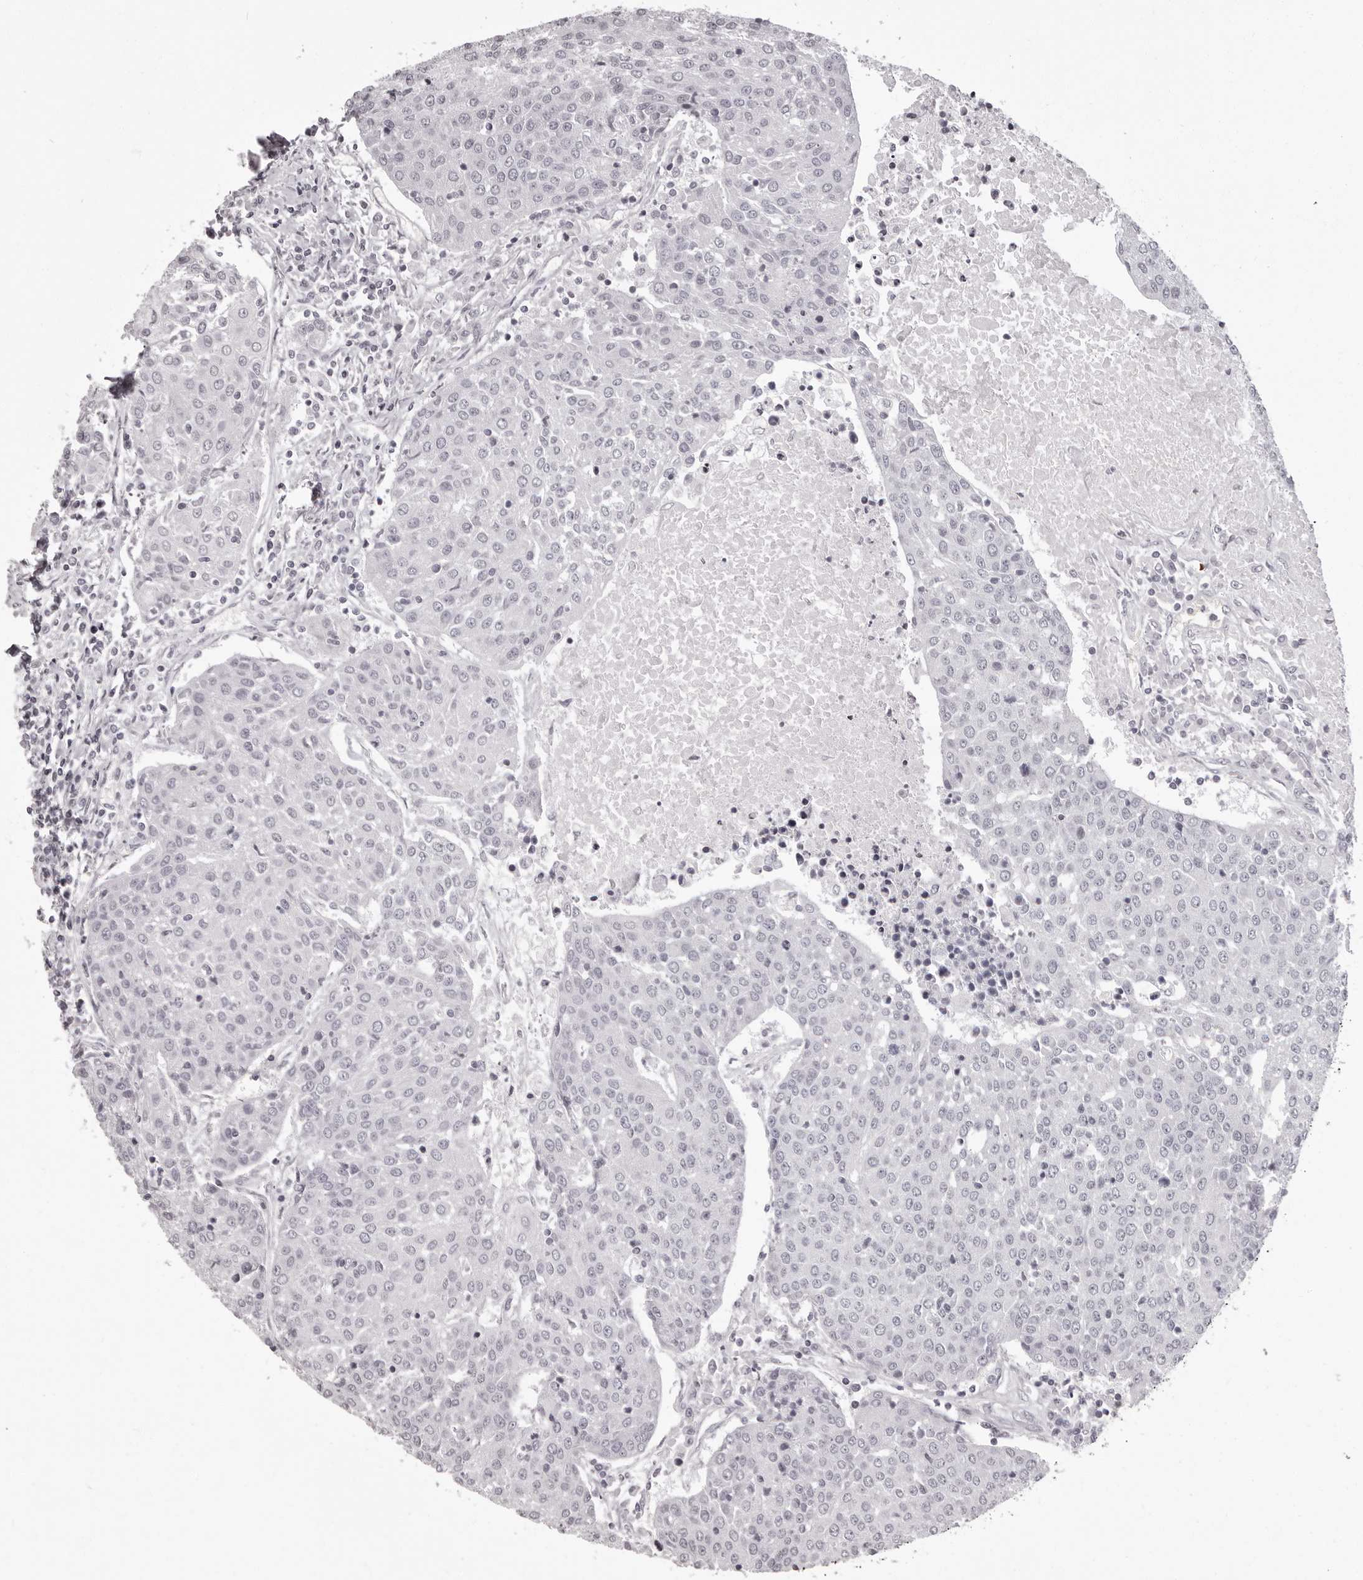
{"staining": {"intensity": "negative", "quantity": "none", "location": "none"}, "tissue": "urothelial cancer", "cell_type": "Tumor cells", "image_type": "cancer", "snomed": [{"axis": "morphology", "description": "Urothelial carcinoma, High grade"}, {"axis": "topography", "description": "Urinary bladder"}], "caption": "IHC micrograph of neoplastic tissue: human urothelial carcinoma (high-grade) stained with DAB reveals no significant protein staining in tumor cells.", "gene": "C8orf74", "patient": {"sex": "female", "age": 85}}